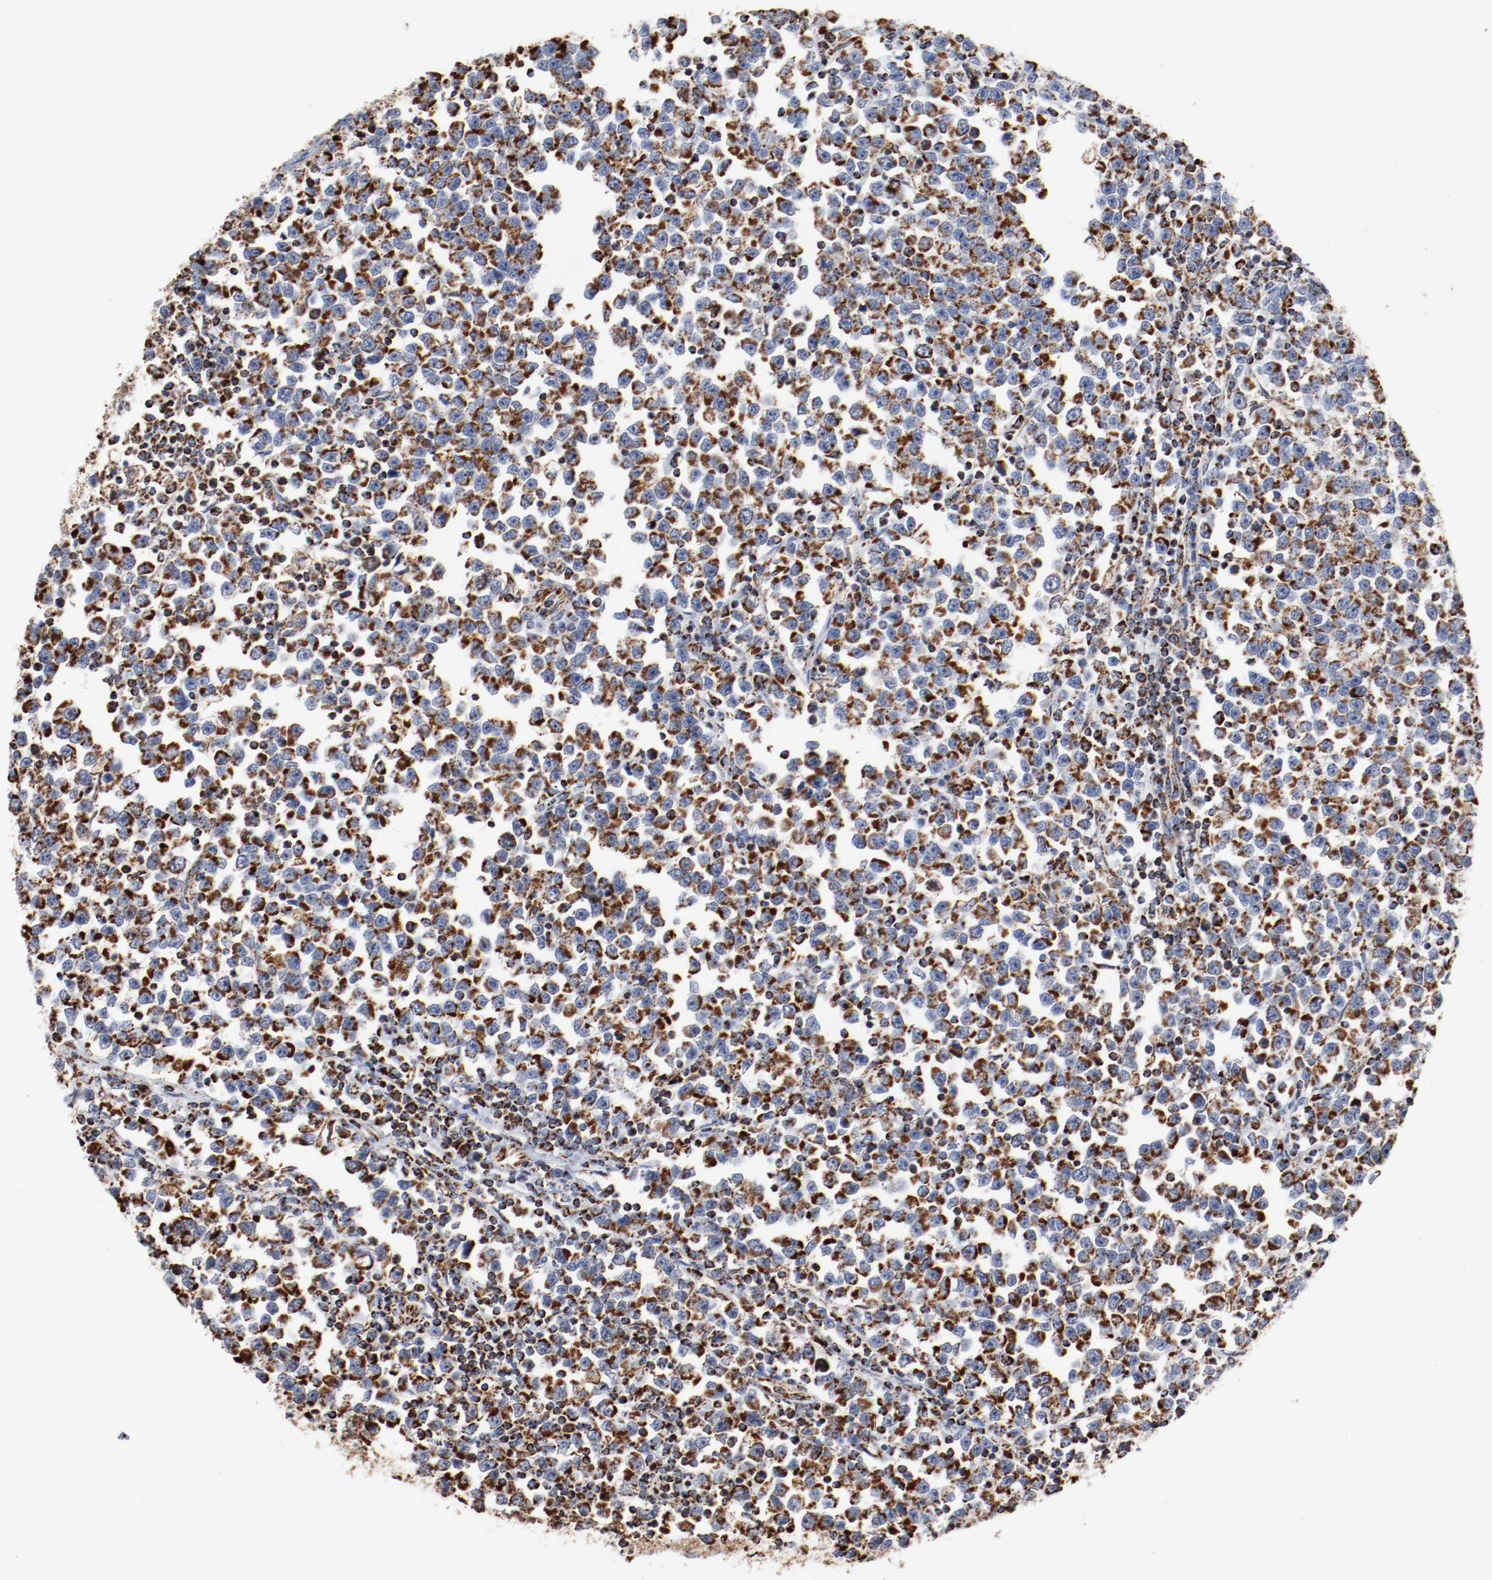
{"staining": {"intensity": "moderate", "quantity": ">75%", "location": "cytoplasmic/membranous"}, "tissue": "testis cancer", "cell_type": "Tumor cells", "image_type": "cancer", "snomed": [{"axis": "morphology", "description": "Seminoma, NOS"}, {"axis": "topography", "description": "Testis"}], "caption": "Immunohistochemistry micrograph of human seminoma (testis) stained for a protein (brown), which reveals medium levels of moderate cytoplasmic/membranous staining in about >75% of tumor cells.", "gene": "NDUFS4", "patient": {"sex": "male", "age": 43}}